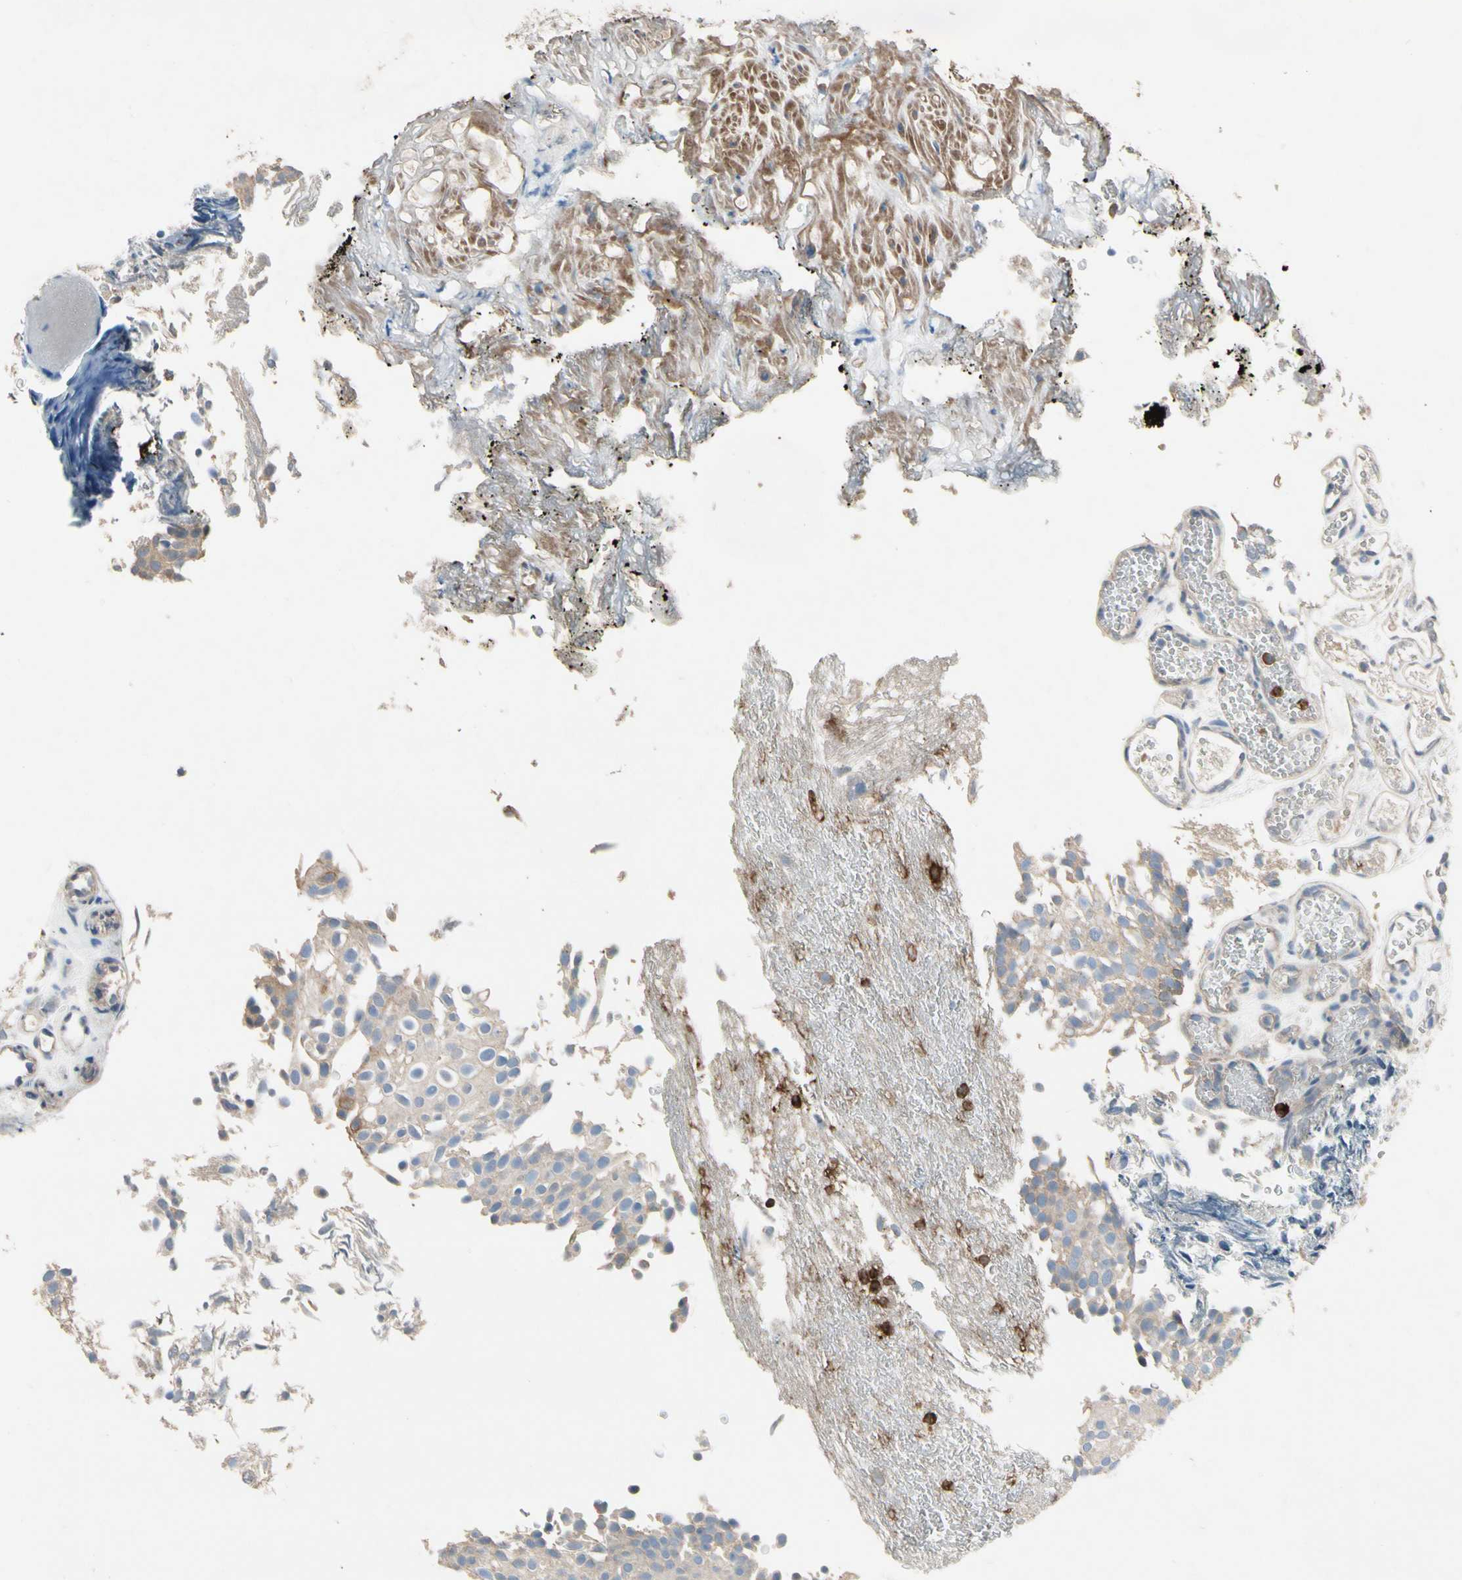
{"staining": {"intensity": "weak", "quantity": "25%-75%", "location": "cytoplasmic/membranous"}, "tissue": "urothelial cancer", "cell_type": "Tumor cells", "image_type": "cancer", "snomed": [{"axis": "morphology", "description": "Urothelial carcinoma, Low grade"}, {"axis": "topography", "description": "Urinary bladder"}], "caption": "This histopathology image reveals urothelial carcinoma (low-grade) stained with IHC to label a protein in brown. The cytoplasmic/membranous of tumor cells show weak positivity for the protein. Nuclei are counter-stained blue.", "gene": "SIGLEC5", "patient": {"sex": "male", "age": 78}}